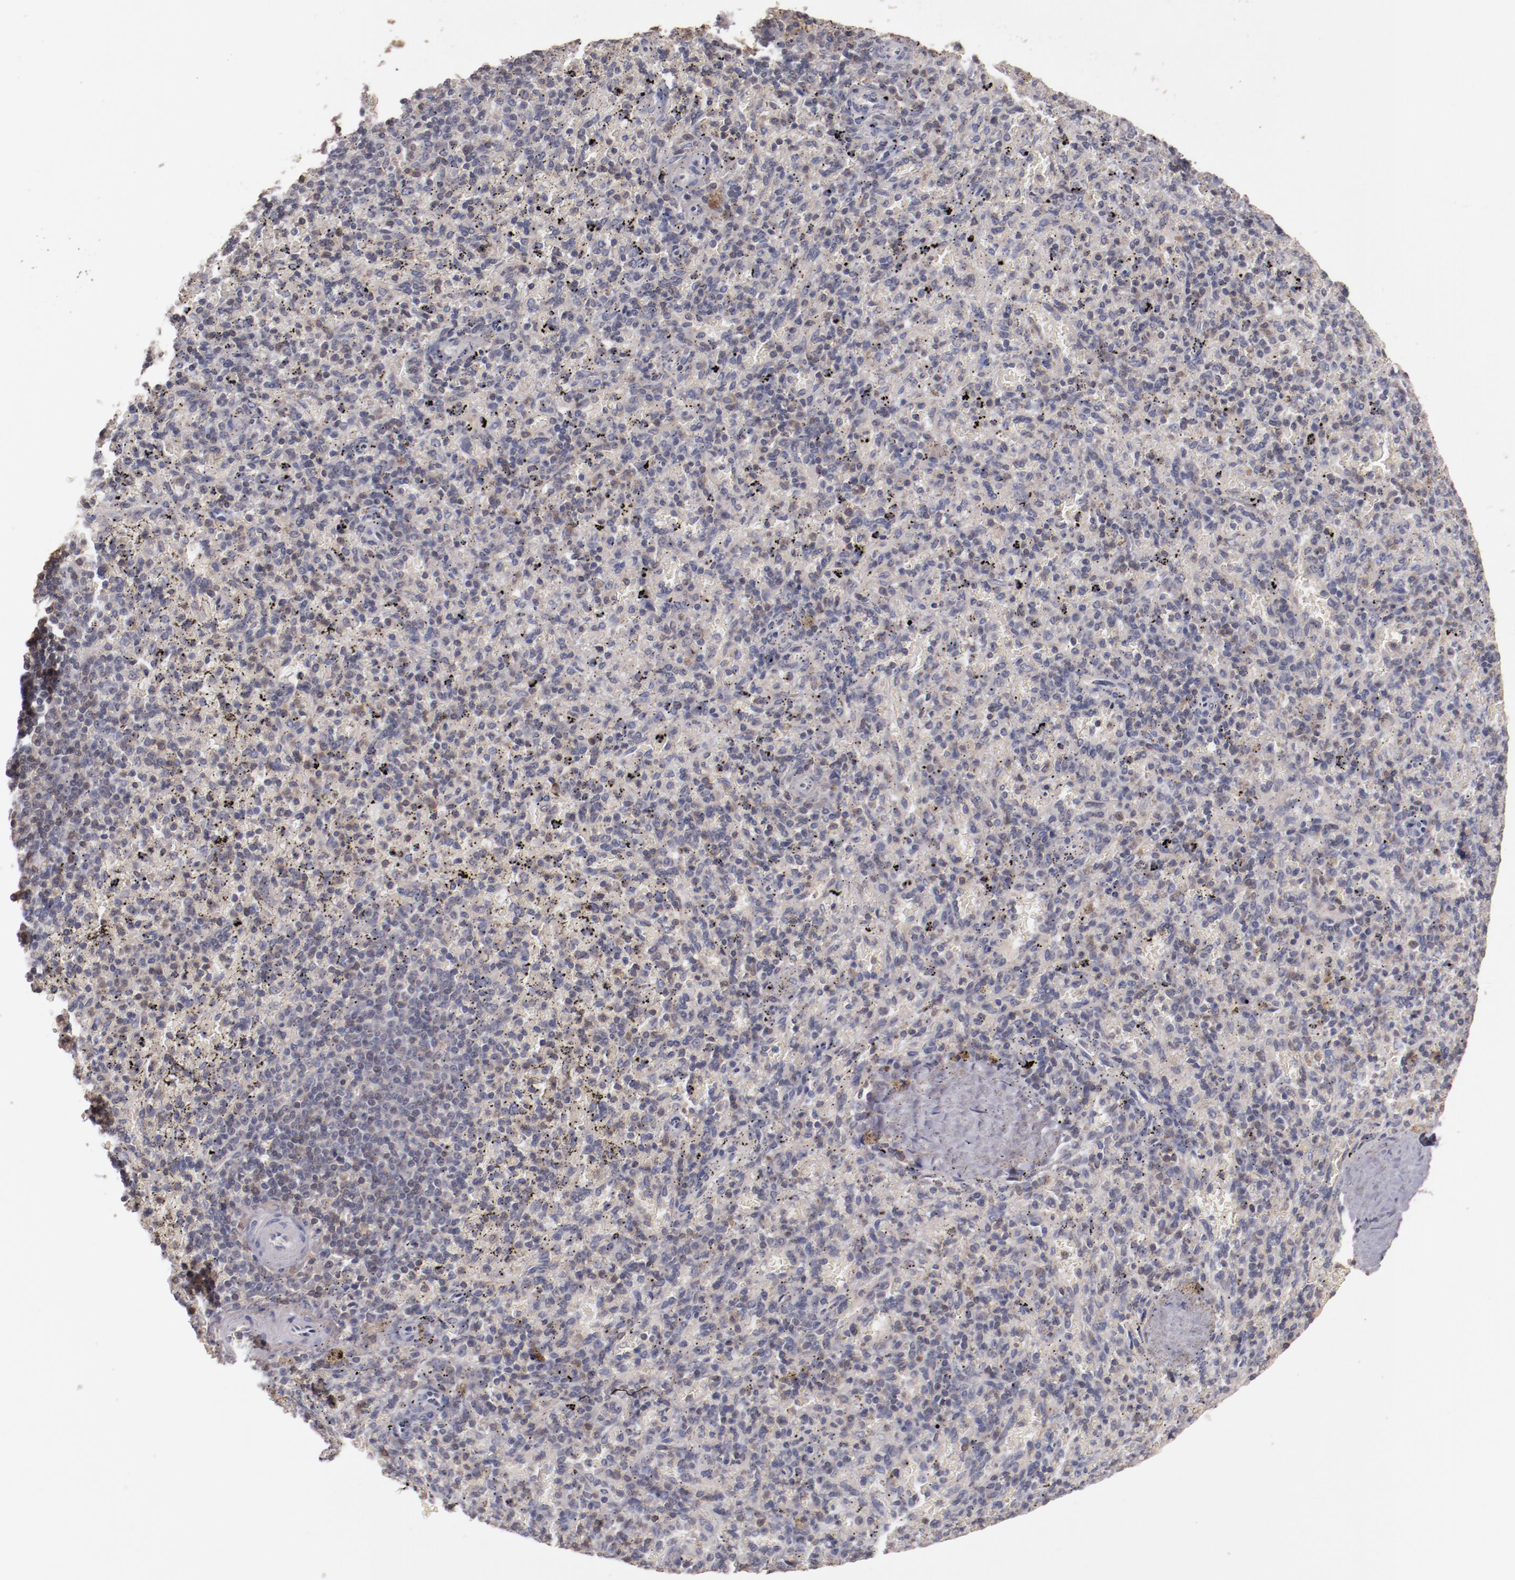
{"staining": {"intensity": "negative", "quantity": "none", "location": "none"}, "tissue": "spleen", "cell_type": "Cells in red pulp", "image_type": "normal", "snomed": [{"axis": "morphology", "description": "Normal tissue, NOS"}, {"axis": "topography", "description": "Spleen"}], "caption": "DAB immunohistochemical staining of benign human spleen shows no significant staining in cells in red pulp.", "gene": "MBL2", "patient": {"sex": "female", "age": 43}}